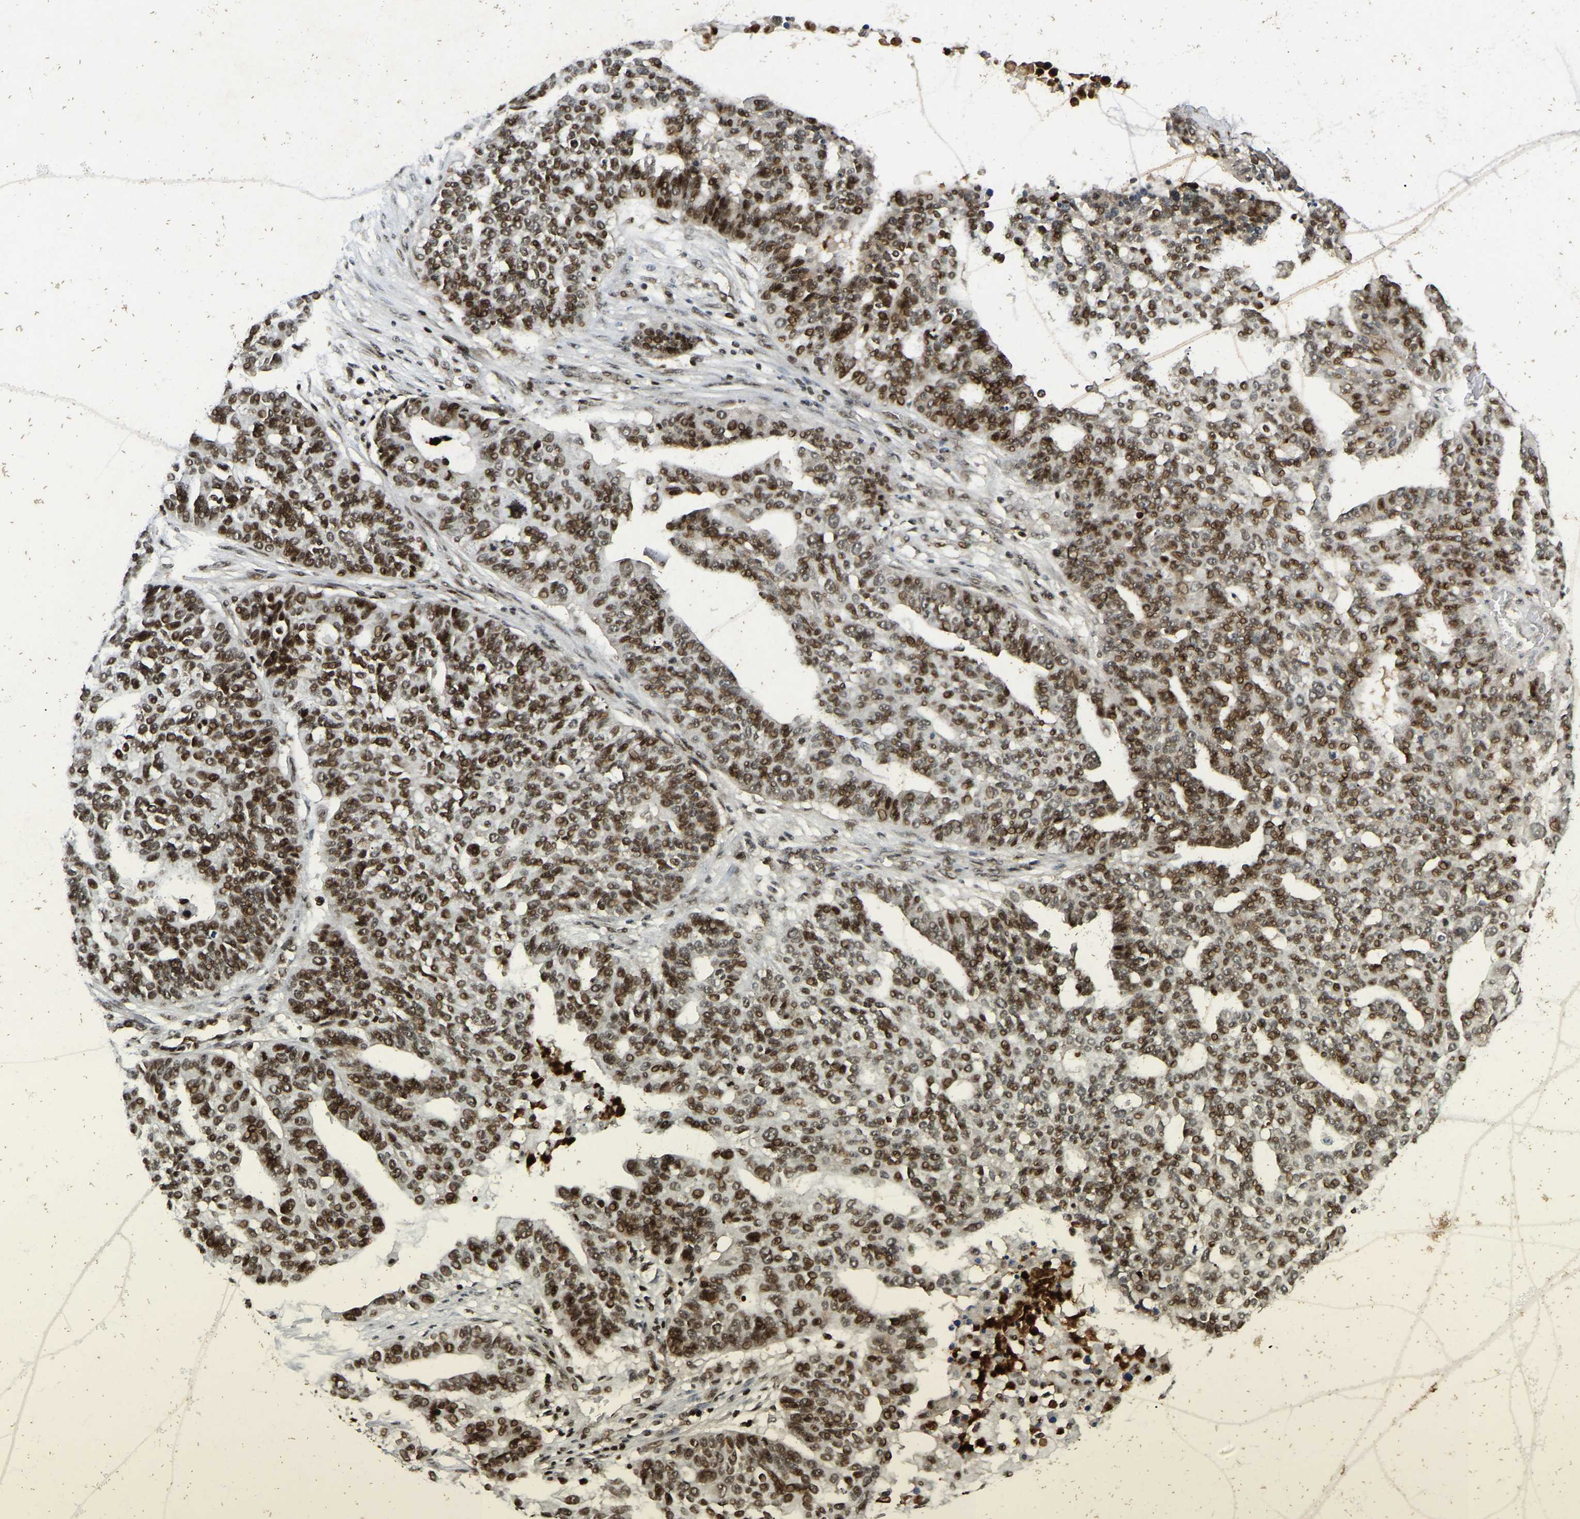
{"staining": {"intensity": "strong", "quantity": ">75%", "location": "nuclear"}, "tissue": "ovarian cancer", "cell_type": "Tumor cells", "image_type": "cancer", "snomed": [{"axis": "morphology", "description": "Cystadenocarcinoma, serous, NOS"}, {"axis": "topography", "description": "Ovary"}], "caption": "Immunohistochemistry (IHC) (DAB (3,3'-diaminobenzidine)) staining of ovarian serous cystadenocarcinoma displays strong nuclear protein positivity in approximately >75% of tumor cells.", "gene": "LRRC61", "patient": {"sex": "female", "age": 59}}